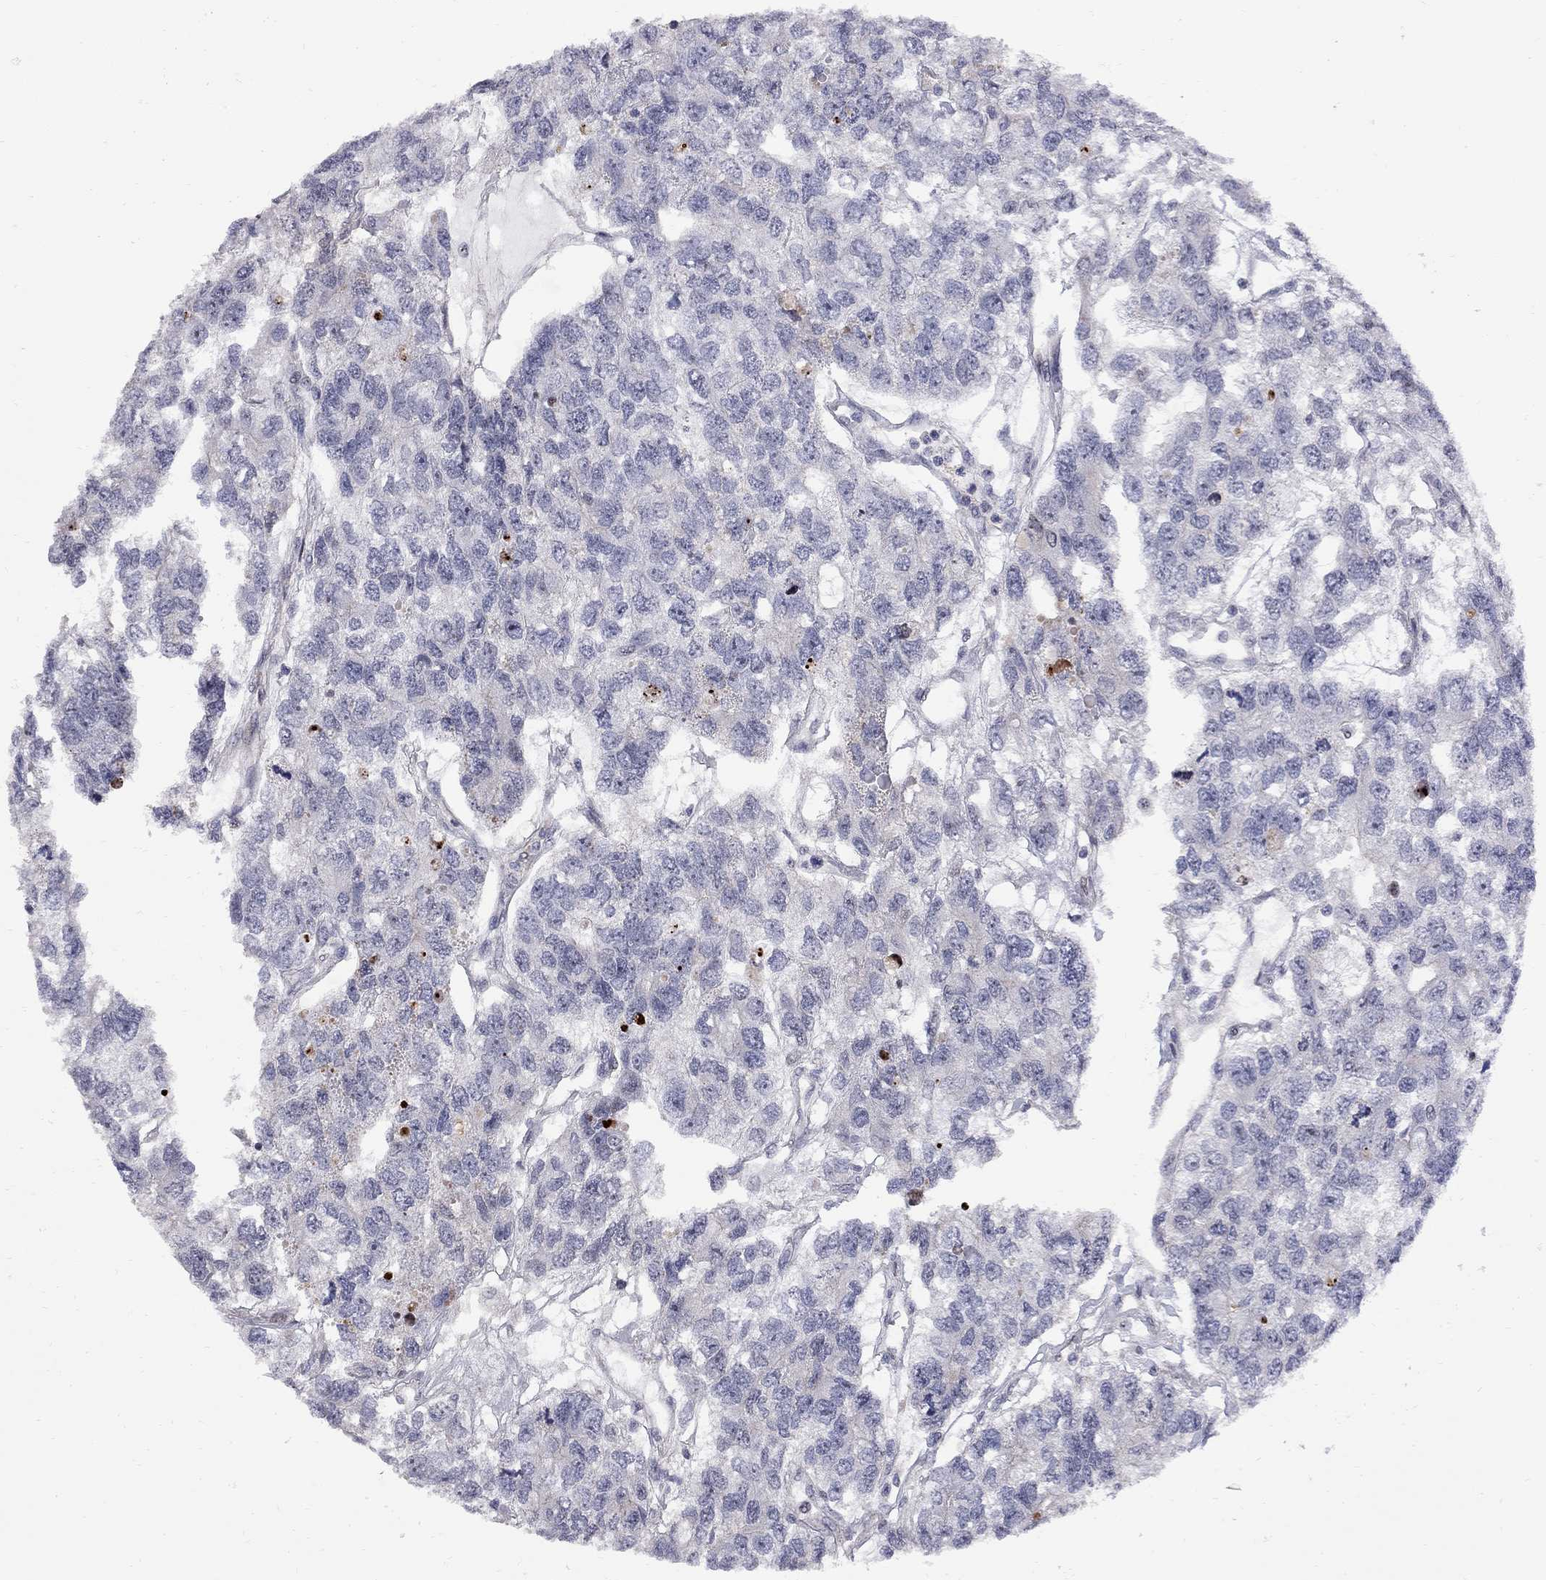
{"staining": {"intensity": "negative", "quantity": "none", "location": "none"}, "tissue": "testis cancer", "cell_type": "Tumor cells", "image_type": "cancer", "snomed": [{"axis": "morphology", "description": "Seminoma, NOS"}, {"axis": "topography", "description": "Testis"}], "caption": "Immunohistochemistry photomicrograph of neoplastic tissue: human testis cancer stained with DAB (3,3'-diaminobenzidine) demonstrates no significant protein expression in tumor cells.", "gene": "DHX33", "patient": {"sex": "male", "age": 52}}